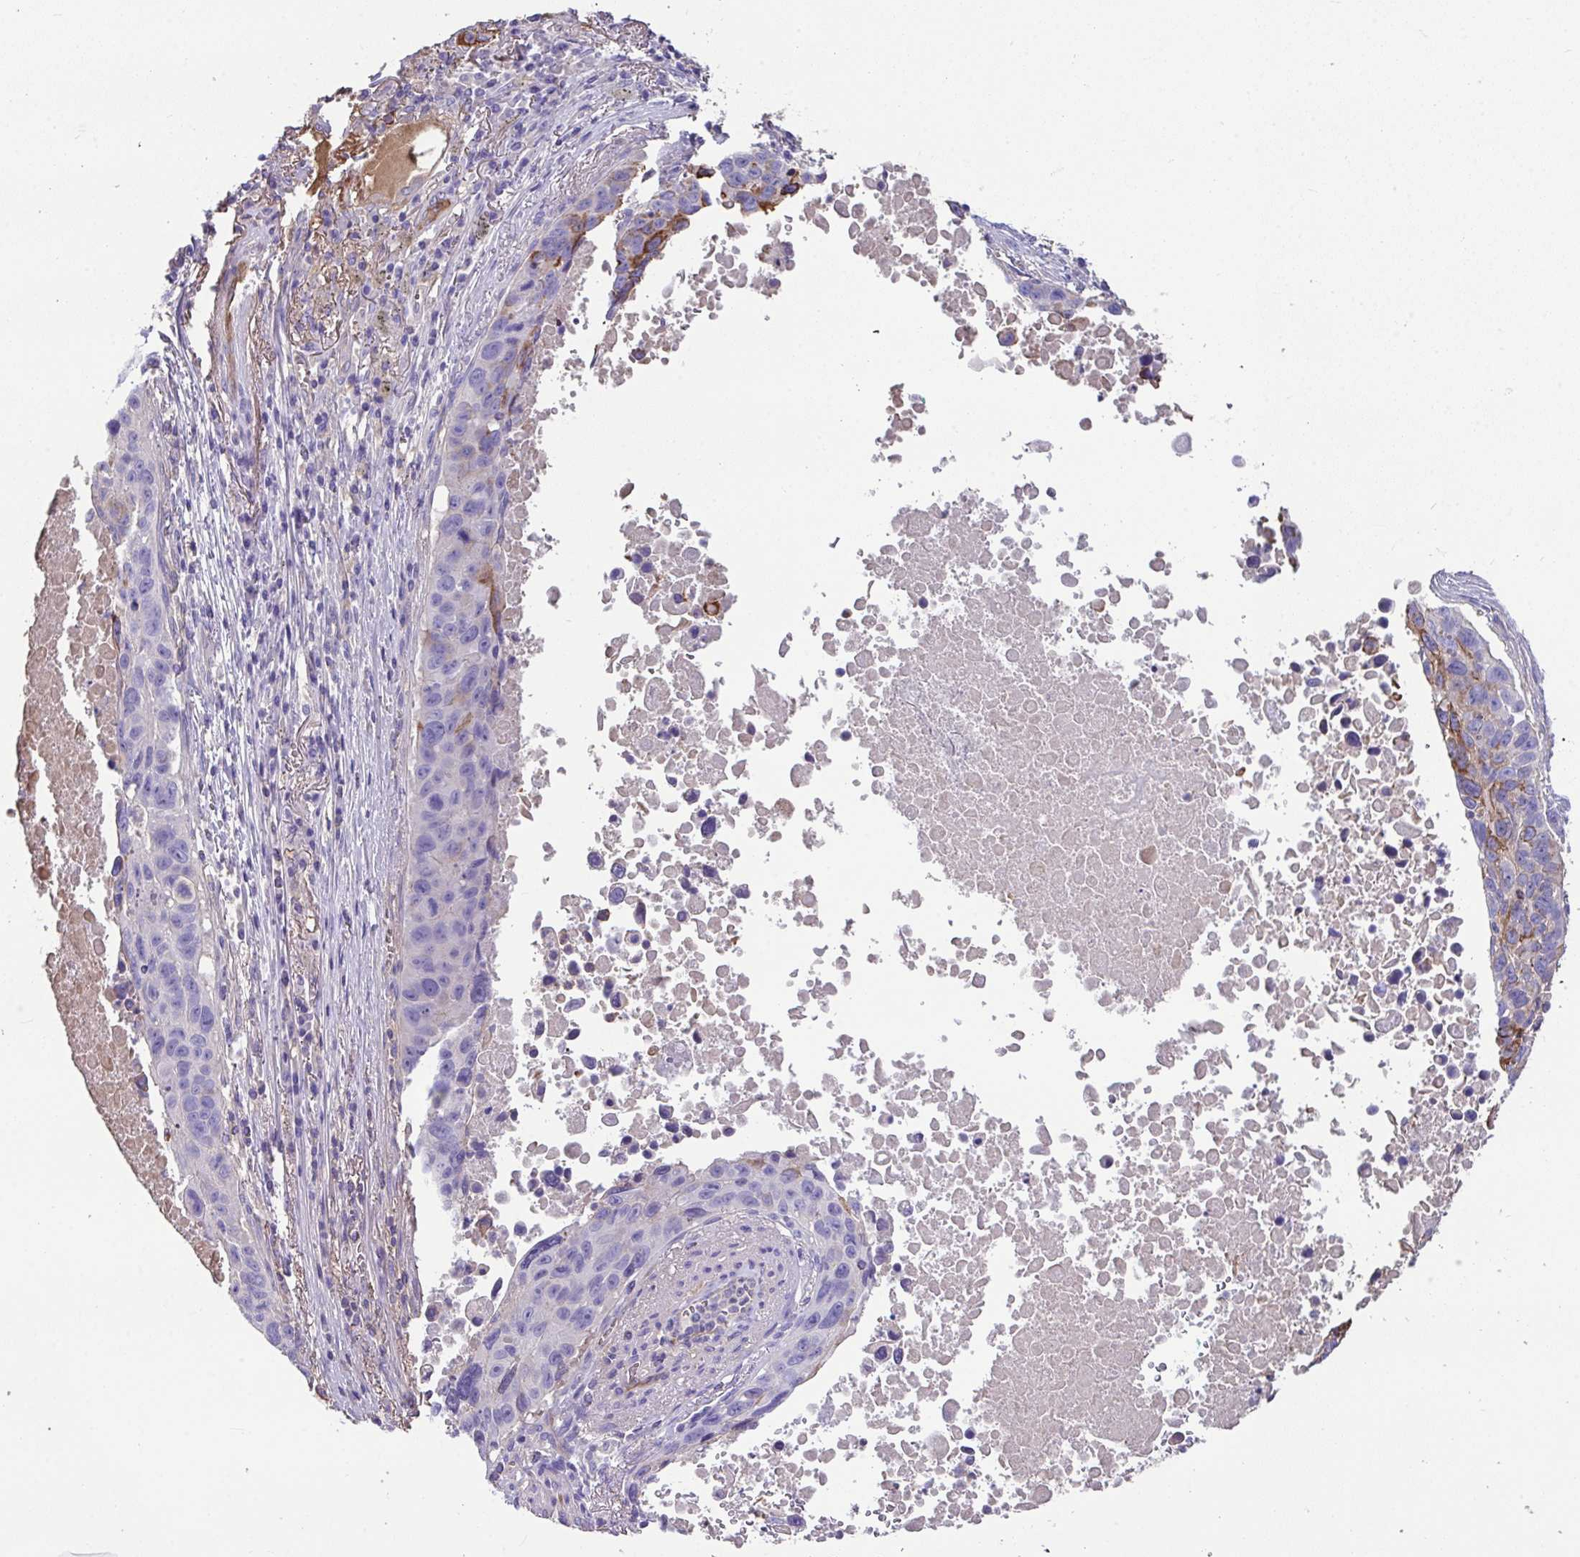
{"staining": {"intensity": "moderate", "quantity": "25%-75%", "location": "cytoplasmic/membranous"}, "tissue": "lung cancer", "cell_type": "Tumor cells", "image_type": "cancer", "snomed": [{"axis": "morphology", "description": "Squamous cell carcinoma, NOS"}, {"axis": "topography", "description": "Lung"}], "caption": "IHC (DAB (3,3'-diaminobenzidine)) staining of human lung cancer (squamous cell carcinoma) demonstrates moderate cytoplasmic/membranous protein staining in about 25%-75% of tumor cells.", "gene": "ZNF813", "patient": {"sex": "male", "age": 66}}